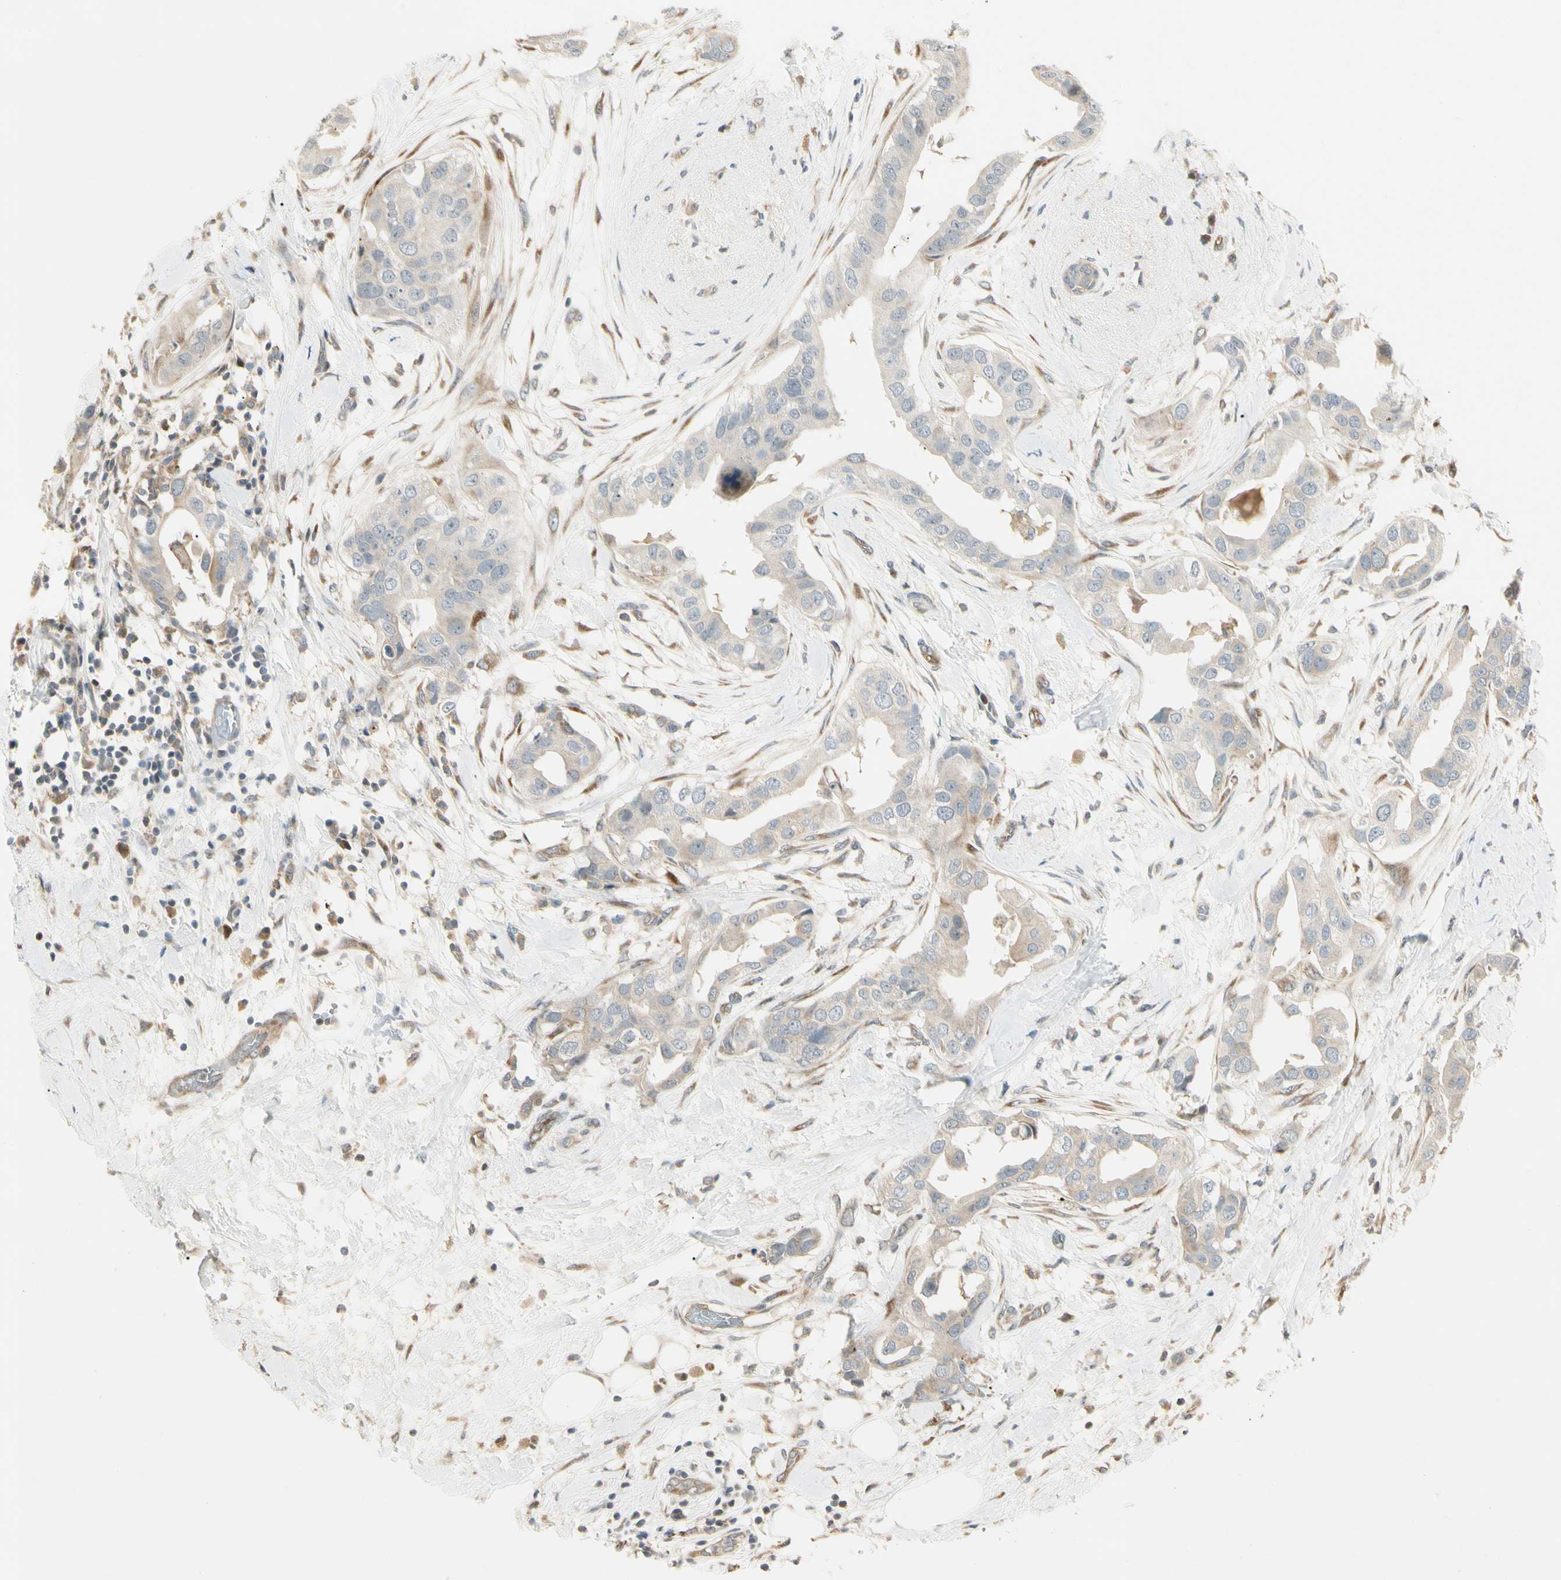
{"staining": {"intensity": "weak", "quantity": "25%-75%", "location": "cytoplasmic/membranous"}, "tissue": "breast cancer", "cell_type": "Tumor cells", "image_type": "cancer", "snomed": [{"axis": "morphology", "description": "Duct carcinoma"}, {"axis": "topography", "description": "Breast"}], "caption": "High-power microscopy captured an immunohistochemistry (IHC) micrograph of breast infiltrating ductal carcinoma, revealing weak cytoplasmic/membranous expression in approximately 25%-75% of tumor cells.", "gene": "FNDC3B", "patient": {"sex": "female", "age": 40}}